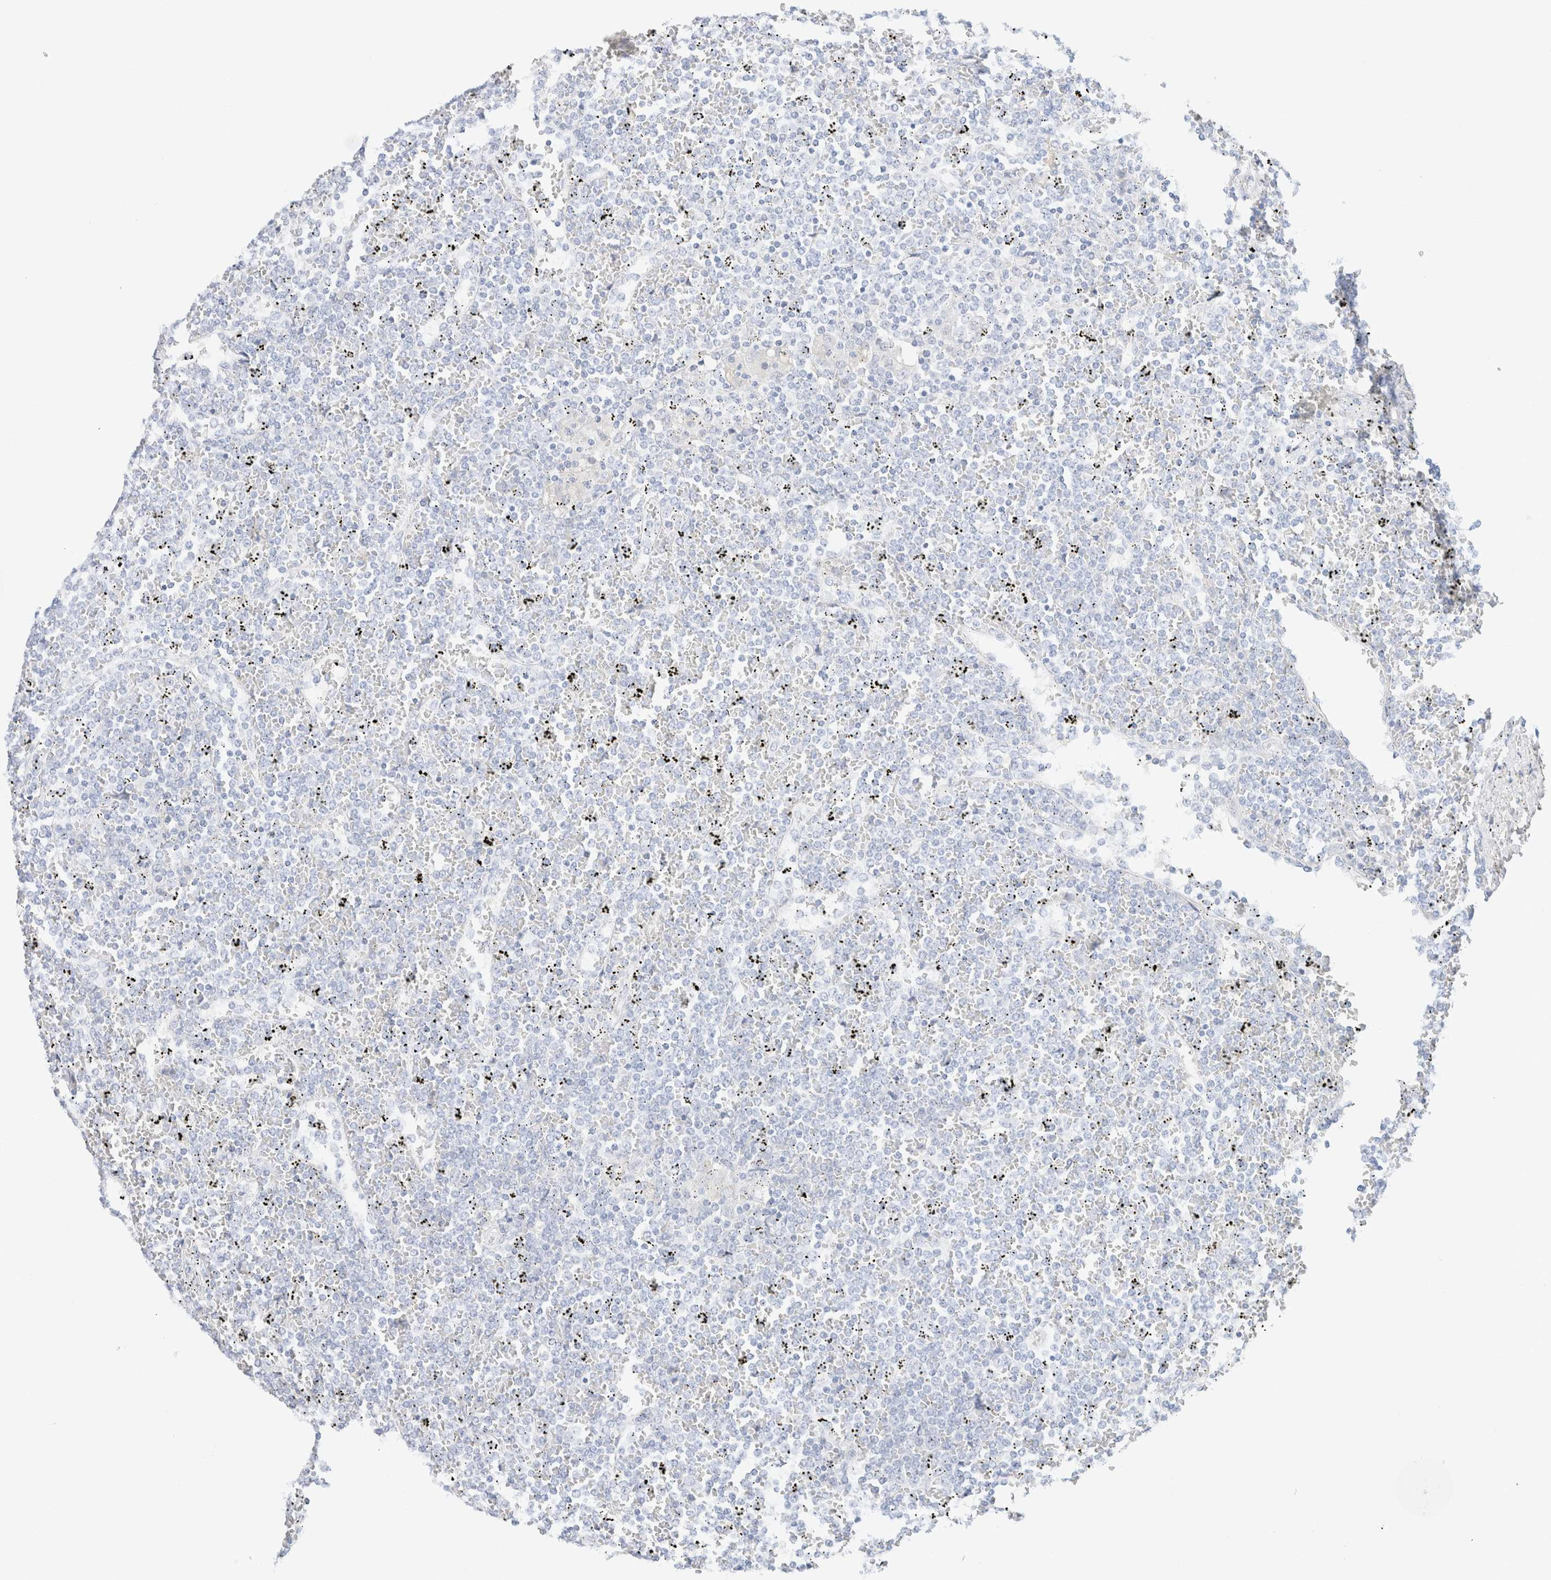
{"staining": {"intensity": "negative", "quantity": "none", "location": "none"}, "tissue": "lymphoma", "cell_type": "Tumor cells", "image_type": "cancer", "snomed": [{"axis": "morphology", "description": "Malignant lymphoma, non-Hodgkin's type, Low grade"}, {"axis": "topography", "description": "Spleen"}], "caption": "IHC histopathology image of lymphoma stained for a protein (brown), which demonstrates no positivity in tumor cells.", "gene": "CPQ", "patient": {"sex": "female", "age": 19}}